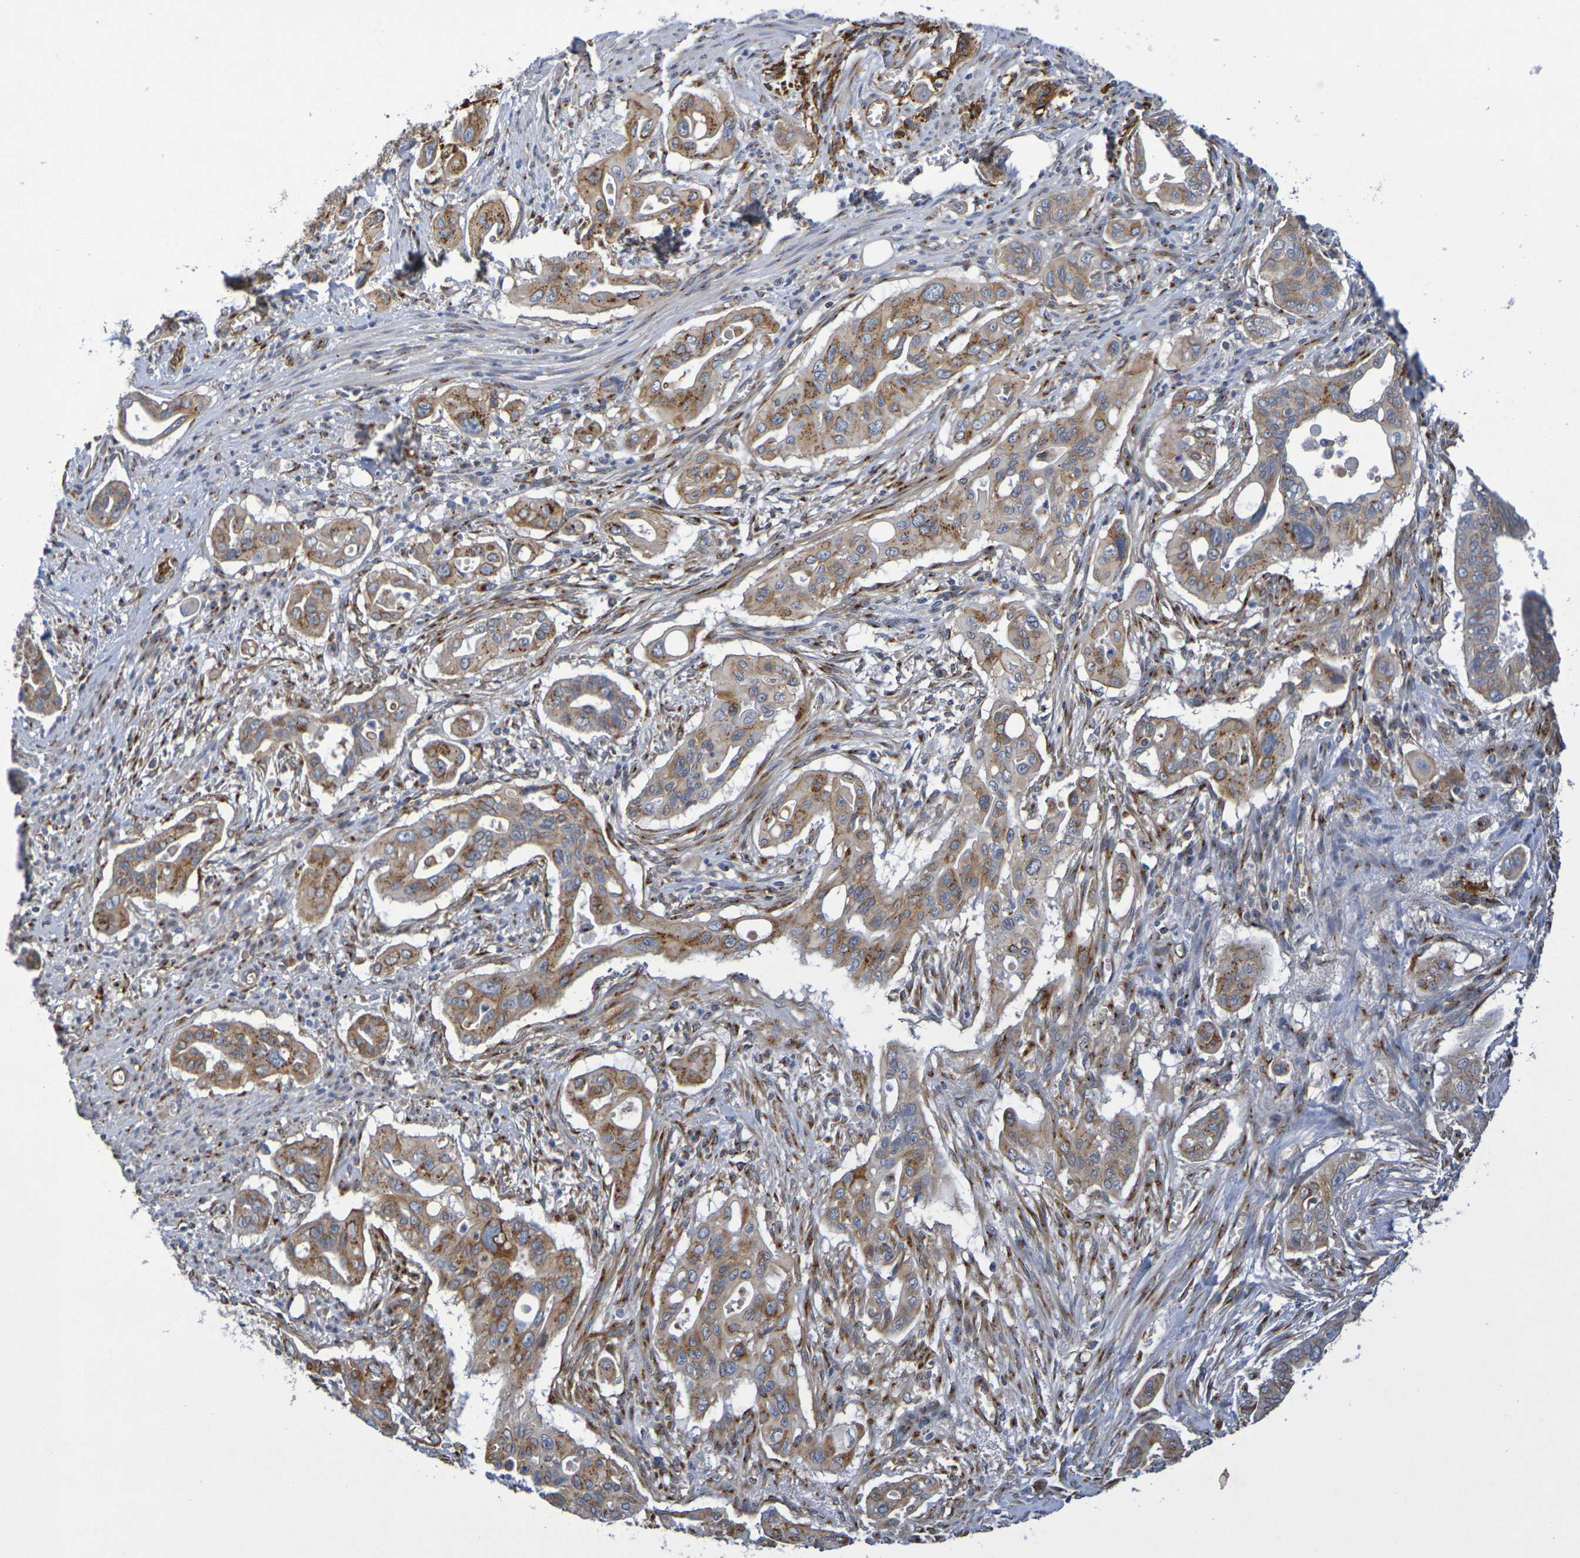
{"staining": {"intensity": "moderate", "quantity": ">75%", "location": "cytoplasmic/membranous"}, "tissue": "pancreatic cancer", "cell_type": "Tumor cells", "image_type": "cancer", "snomed": [{"axis": "morphology", "description": "Adenocarcinoma, NOS"}, {"axis": "topography", "description": "Pancreas"}], "caption": "Moderate cytoplasmic/membranous staining is seen in approximately >75% of tumor cells in adenocarcinoma (pancreatic).", "gene": "DCP2", "patient": {"sex": "male", "age": 77}}